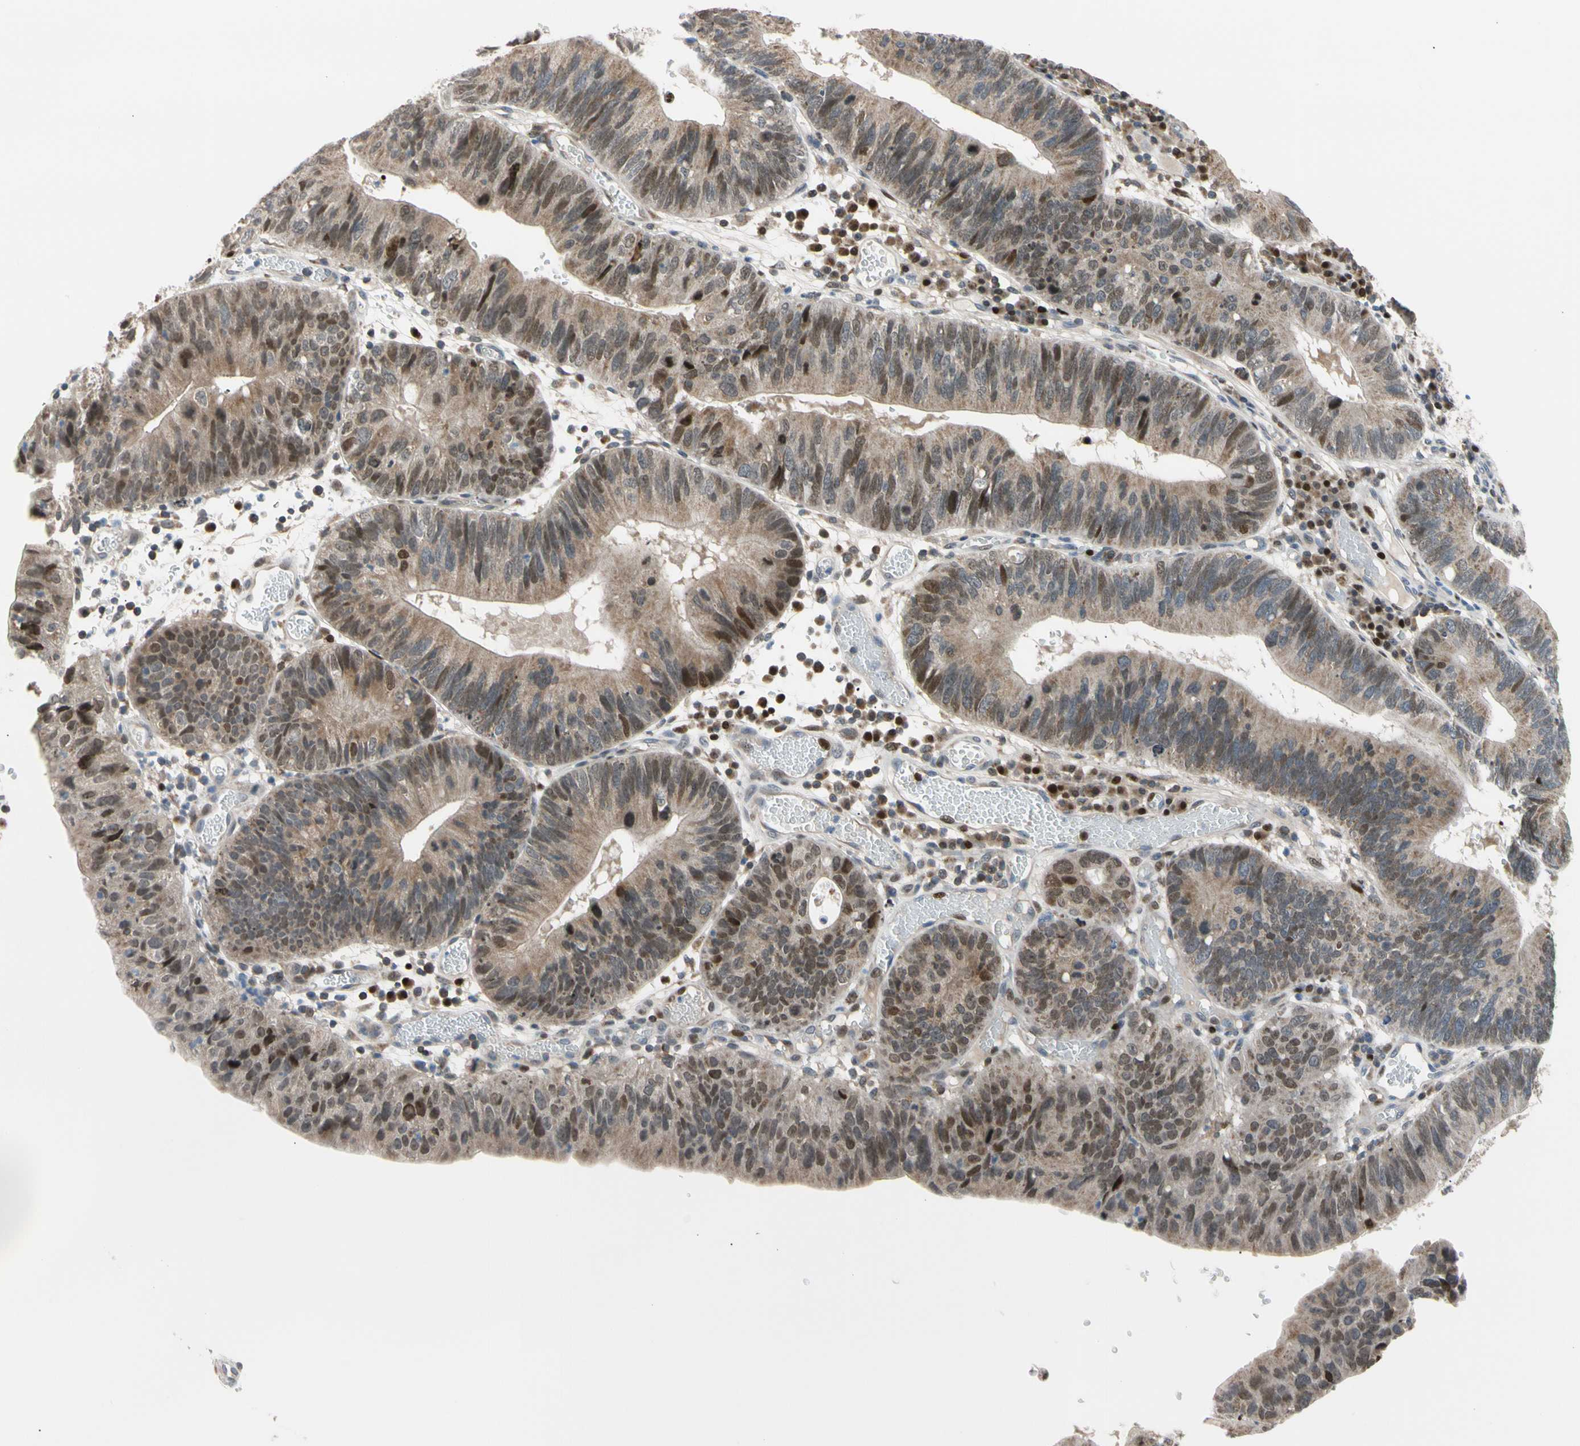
{"staining": {"intensity": "strong", "quantity": "25%-75%", "location": "nuclear"}, "tissue": "stomach cancer", "cell_type": "Tumor cells", "image_type": "cancer", "snomed": [{"axis": "morphology", "description": "Adenocarcinoma, NOS"}, {"axis": "topography", "description": "Stomach"}], "caption": "Immunohistochemistry of stomach cancer (adenocarcinoma) exhibits high levels of strong nuclear staining in approximately 25%-75% of tumor cells. The staining is performed using DAB brown chromogen to label protein expression. The nuclei are counter-stained blue using hematoxylin.", "gene": "E2F1", "patient": {"sex": "male", "age": 59}}